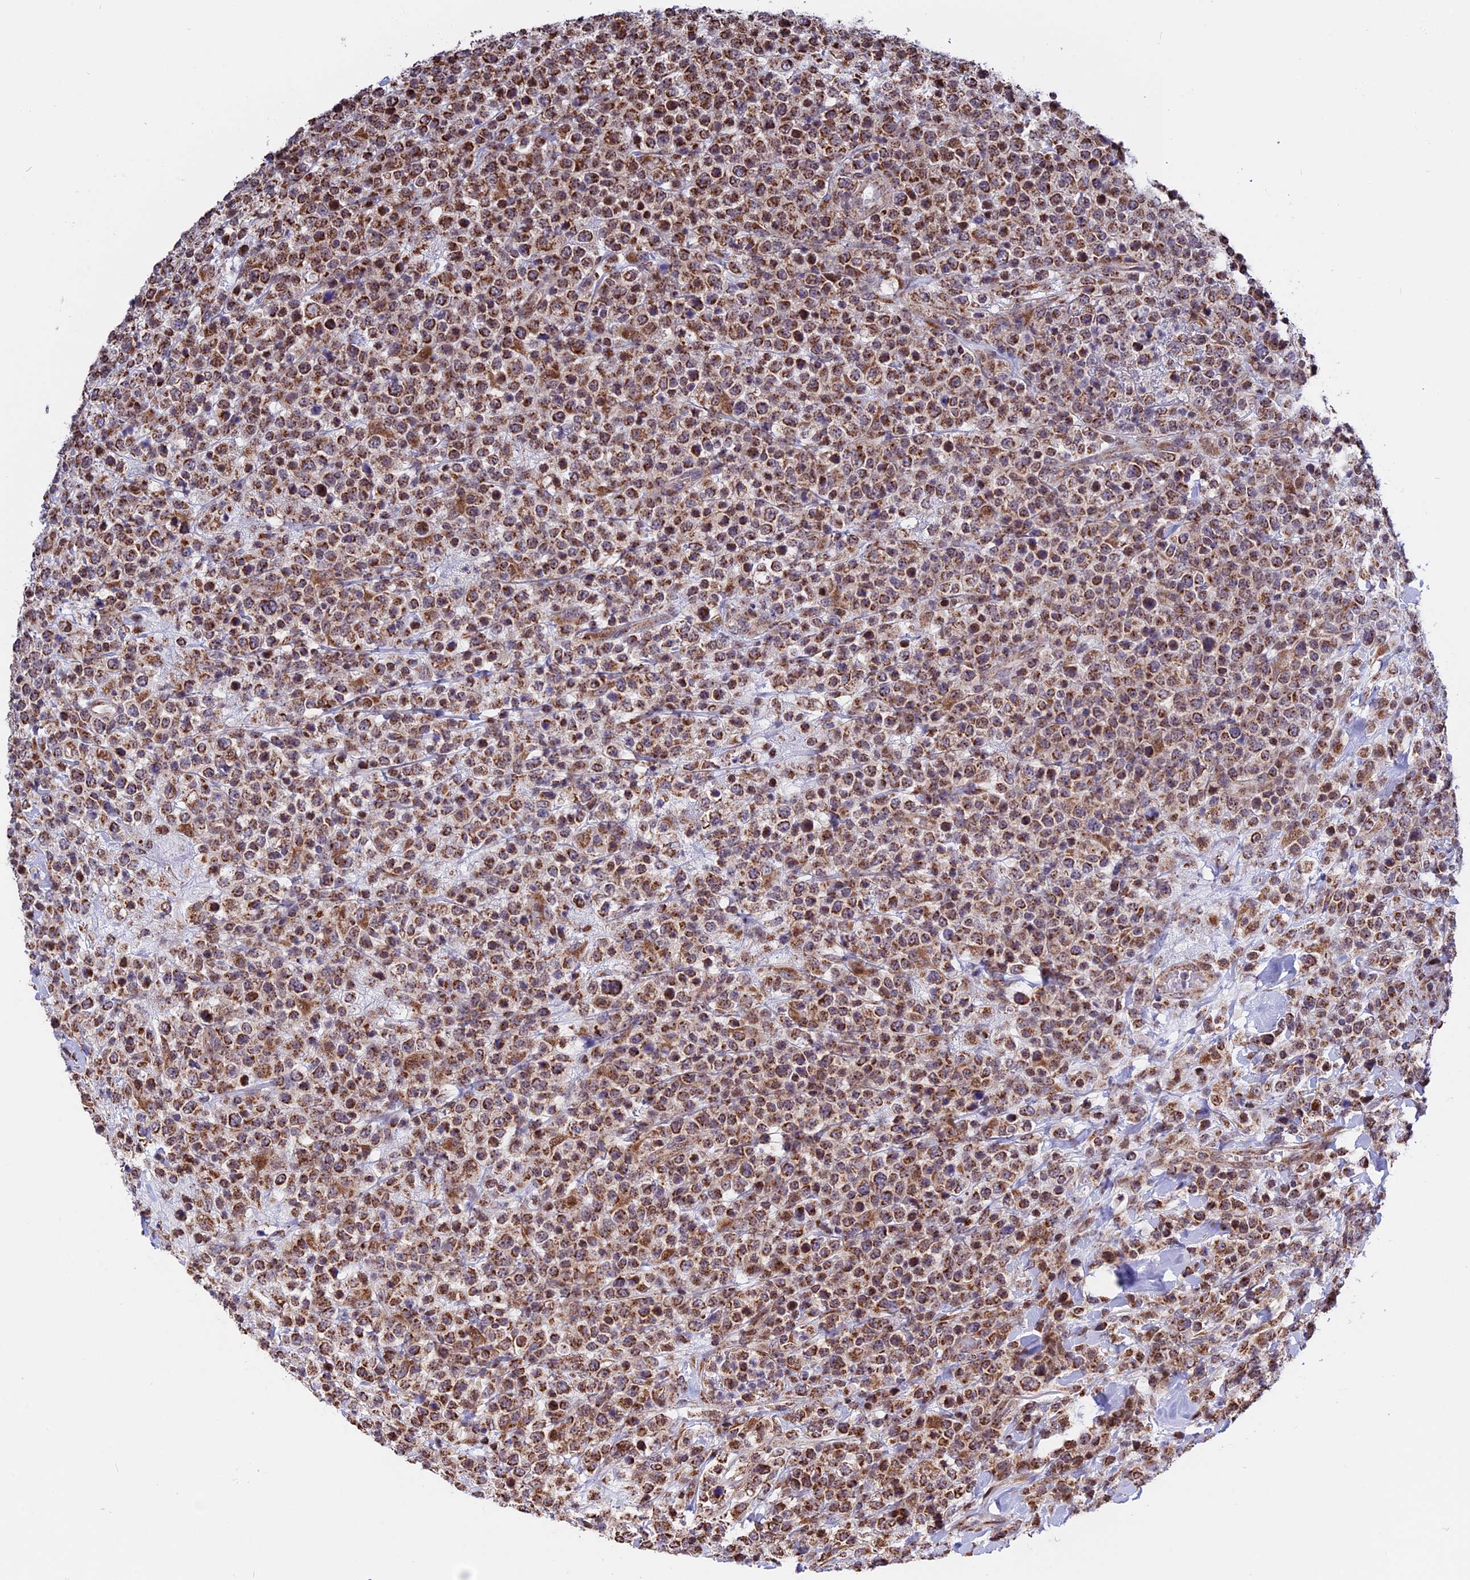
{"staining": {"intensity": "moderate", "quantity": ">75%", "location": "cytoplasmic/membranous"}, "tissue": "lymphoma", "cell_type": "Tumor cells", "image_type": "cancer", "snomed": [{"axis": "morphology", "description": "Malignant lymphoma, non-Hodgkin's type, High grade"}, {"axis": "topography", "description": "Colon"}], "caption": "Immunohistochemistry of lymphoma shows medium levels of moderate cytoplasmic/membranous staining in approximately >75% of tumor cells.", "gene": "FAM174C", "patient": {"sex": "female", "age": 53}}